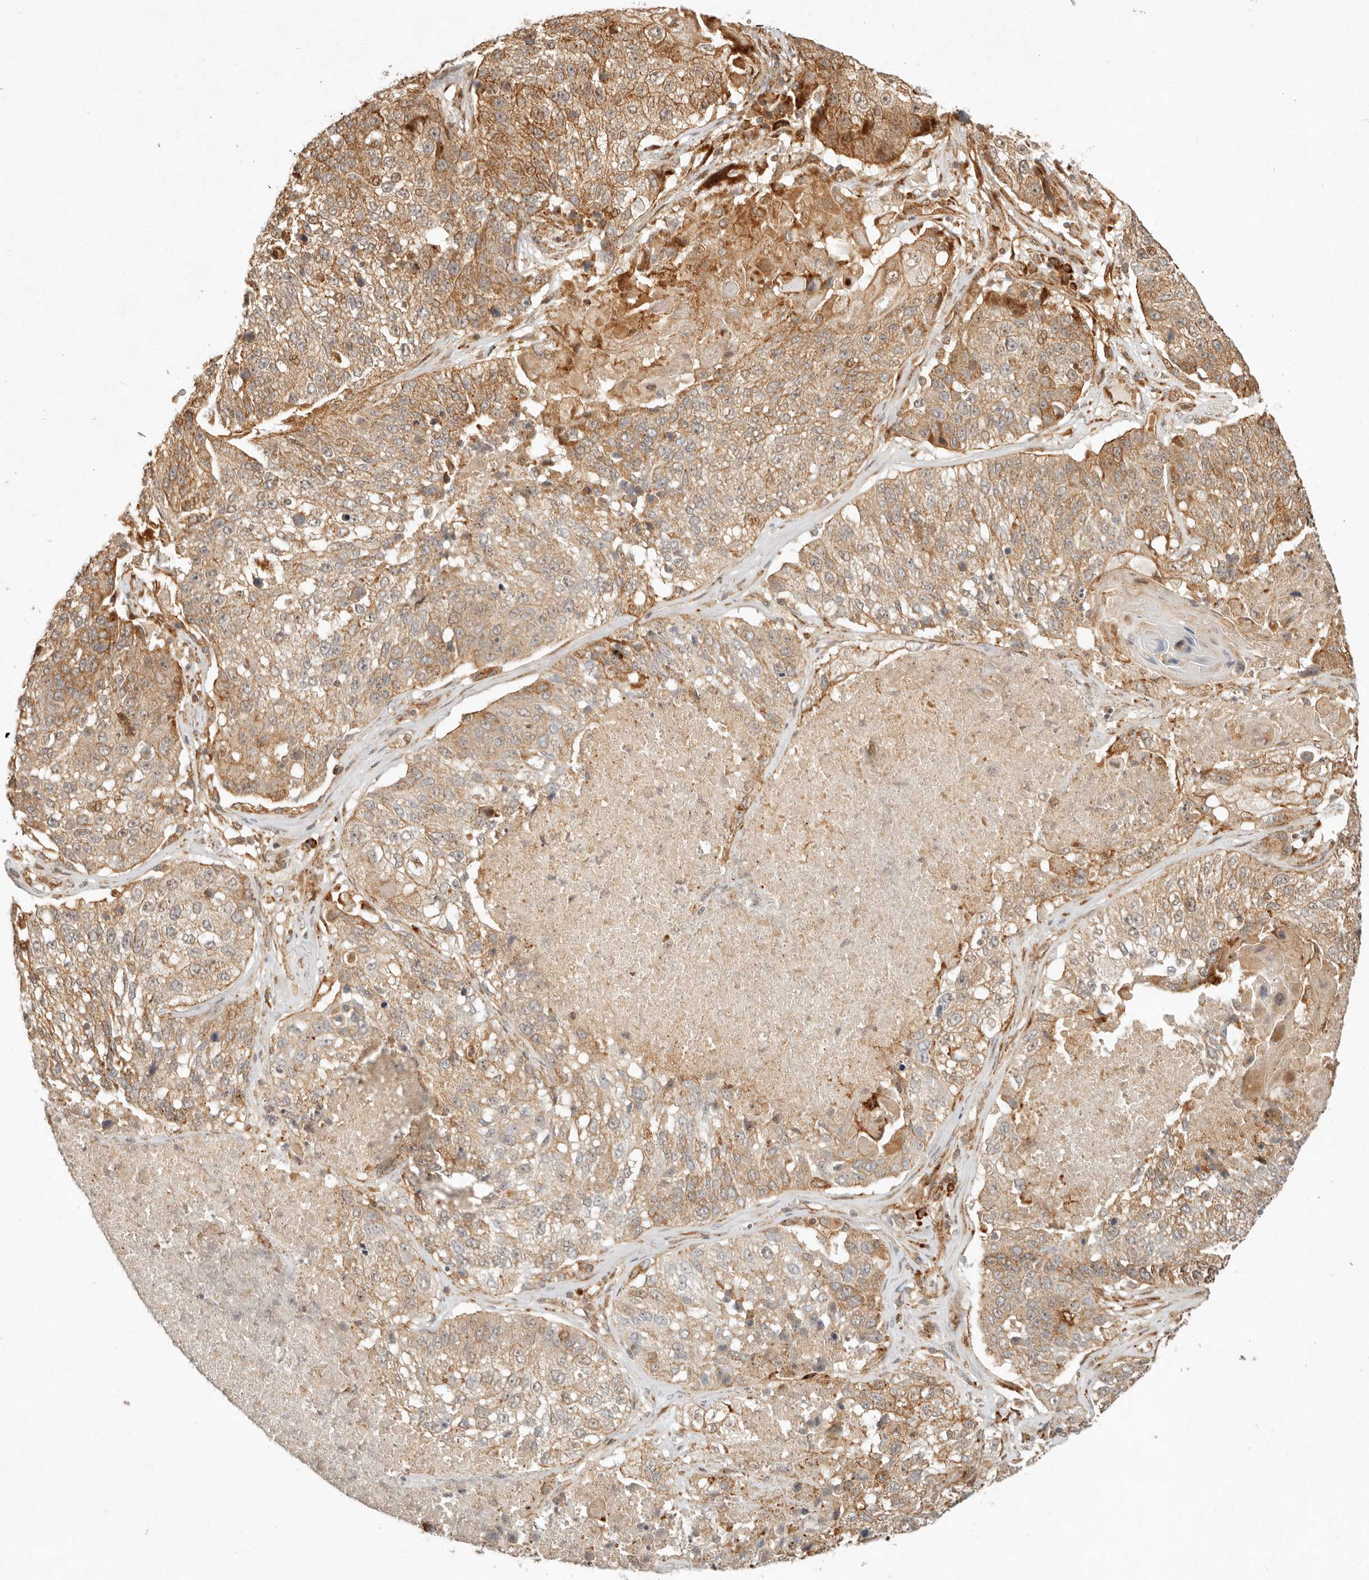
{"staining": {"intensity": "moderate", "quantity": ">75%", "location": "cytoplasmic/membranous"}, "tissue": "lung cancer", "cell_type": "Tumor cells", "image_type": "cancer", "snomed": [{"axis": "morphology", "description": "Squamous cell carcinoma, NOS"}, {"axis": "topography", "description": "Lung"}], "caption": "Protein expression analysis of human squamous cell carcinoma (lung) reveals moderate cytoplasmic/membranous staining in approximately >75% of tumor cells.", "gene": "KLHL38", "patient": {"sex": "male", "age": 61}}